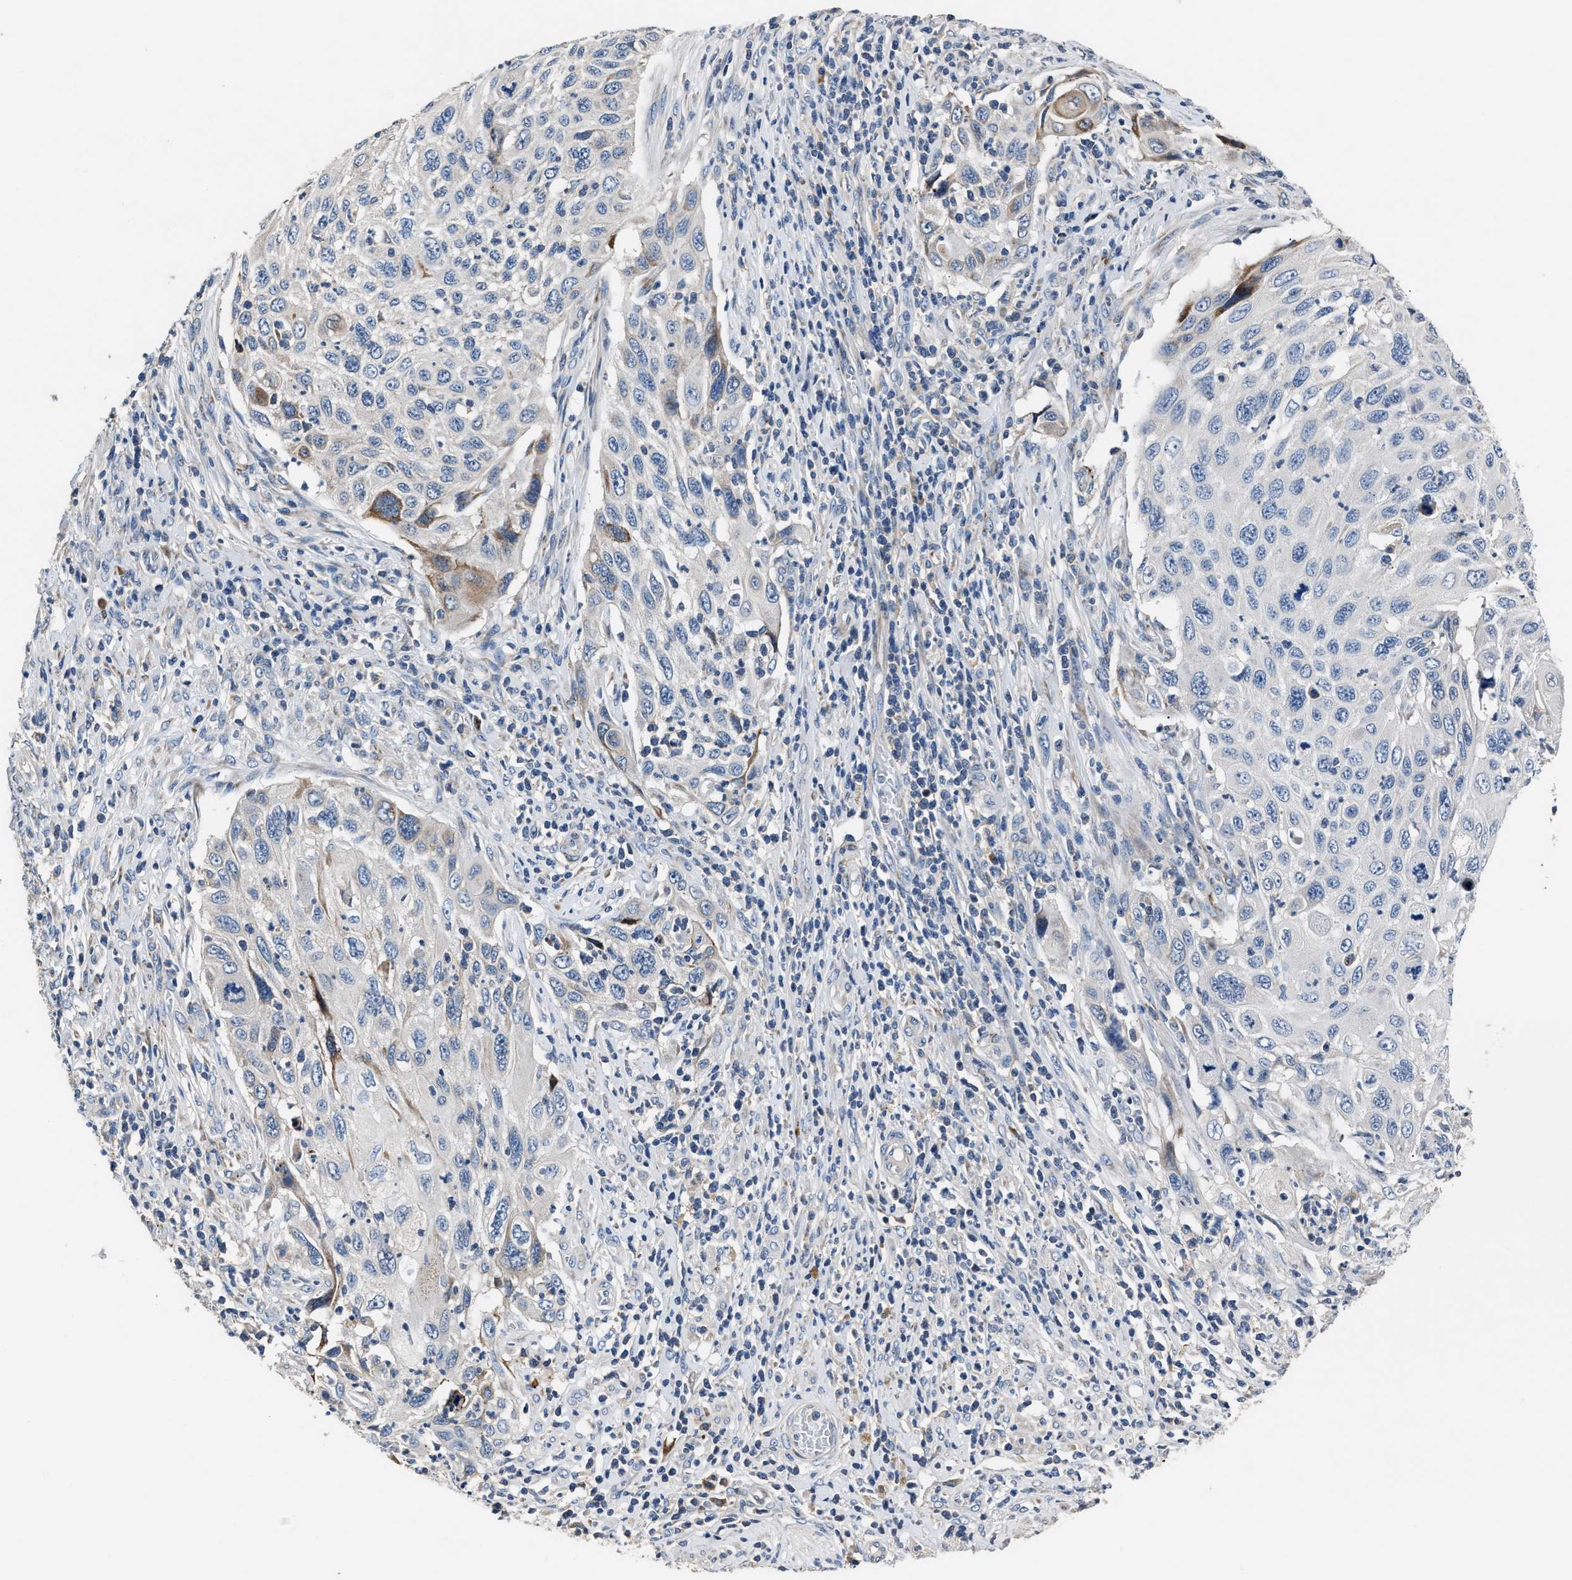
{"staining": {"intensity": "weak", "quantity": "<25%", "location": "cytoplasmic/membranous"}, "tissue": "cervical cancer", "cell_type": "Tumor cells", "image_type": "cancer", "snomed": [{"axis": "morphology", "description": "Squamous cell carcinoma, NOS"}, {"axis": "topography", "description": "Cervix"}], "caption": "Immunohistochemistry of human cervical cancer reveals no positivity in tumor cells. The staining was performed using DAB (3,3'-diaminobenzidine) to visualize the protein expression in brown, while the nuclei were stained in blue with hematoxylin (Magnification: 20x).", "gene": "DNAJC24", "patient": {"sex": "female", "age": 70}}